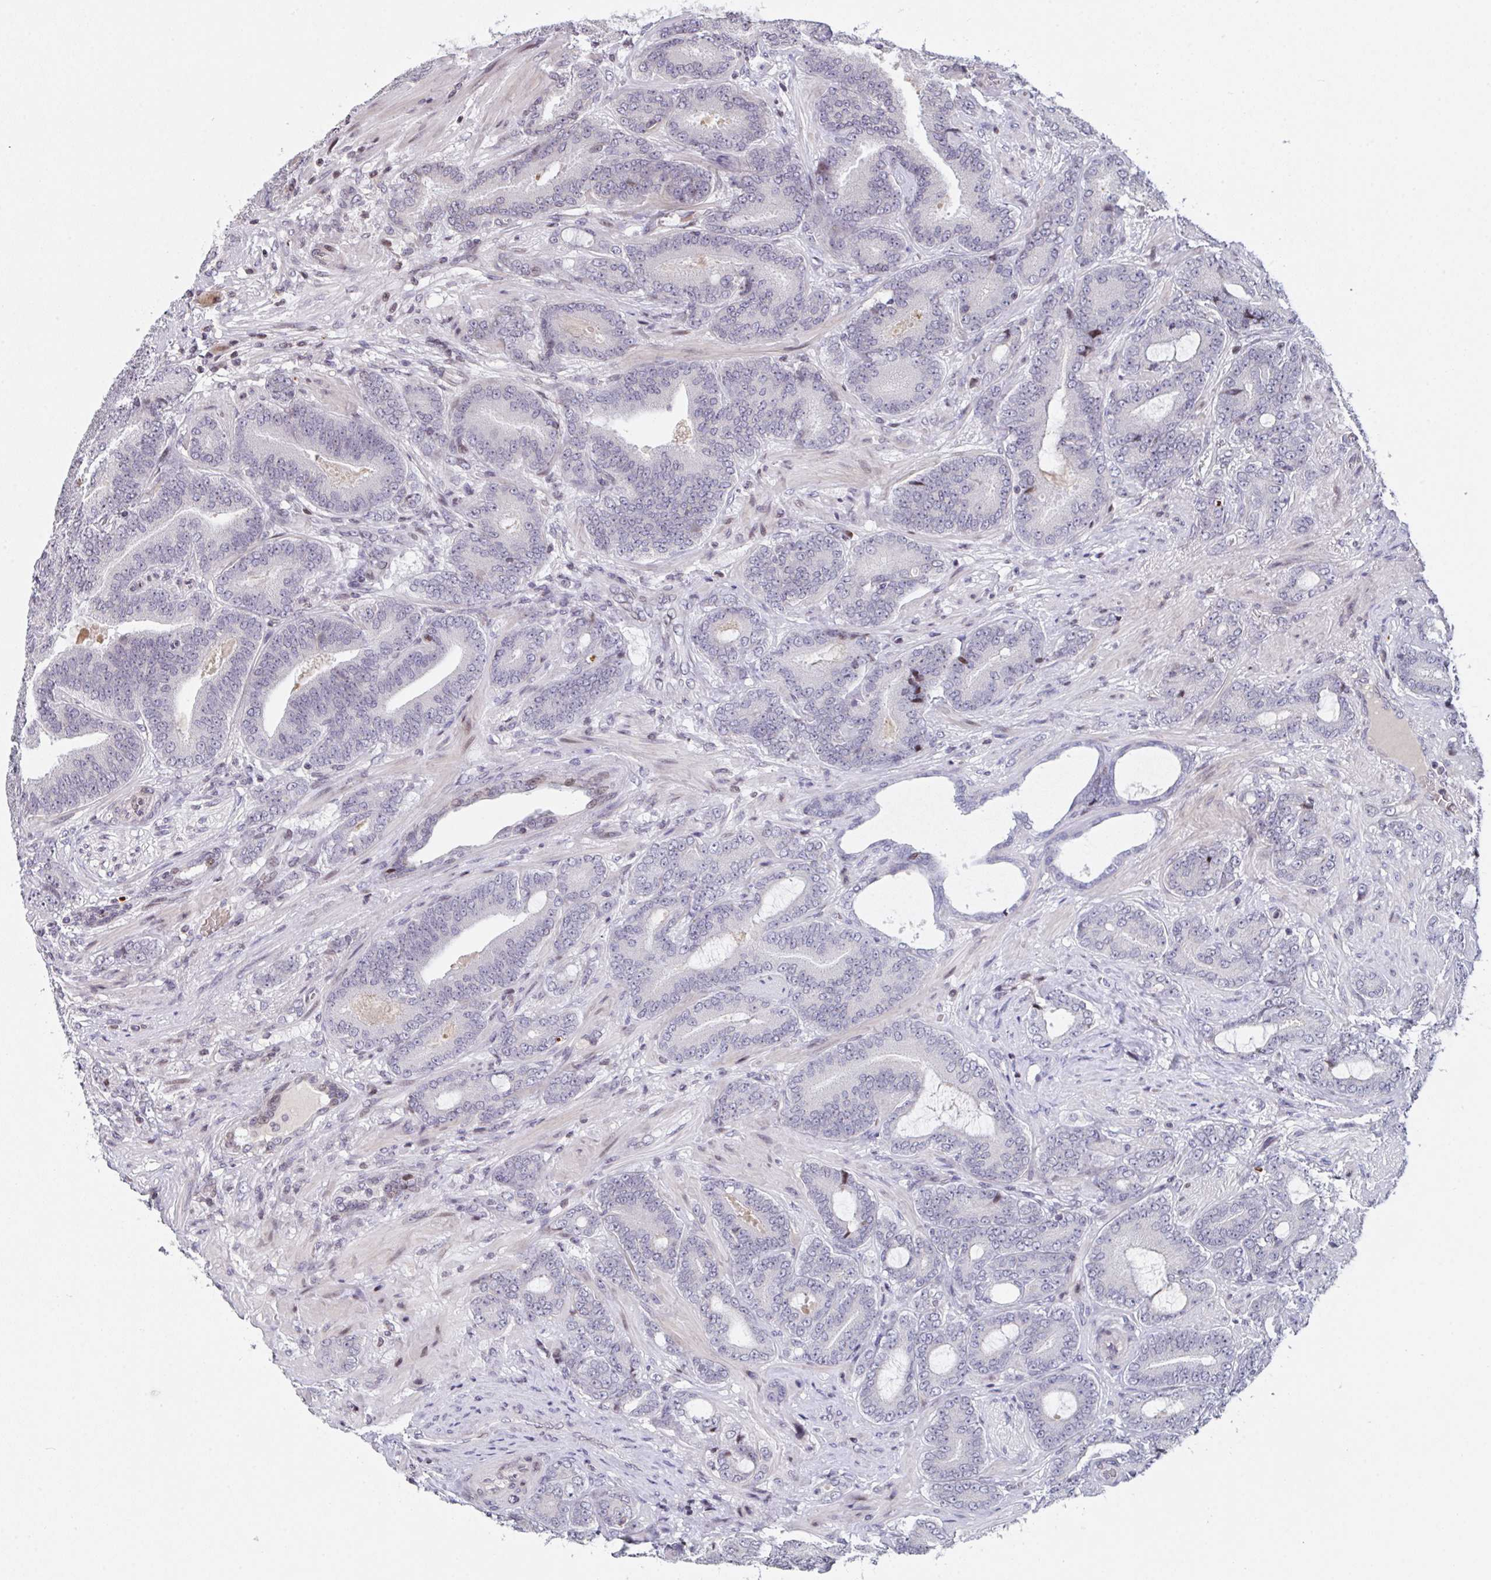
{"staining": {"intensity": "negative", "quantity": "none", "location": "none"}, "tissue": "prostate cancer", "cell_type": "Tumor cells", "image_type": "cancer", "snomed": [{"axis": "morphology", "description": "Adenocarcinoma, High grade"}, {"axis": "topography", "description": "Prostate"}], "caption": "DAB immunohistochemical staining of prostate adenocarcinoma (high-grade) demonstrates no significant staining in tumor cells.", "gene": "PCDHB8", "patient": {"sex": "male", "age": 62}}